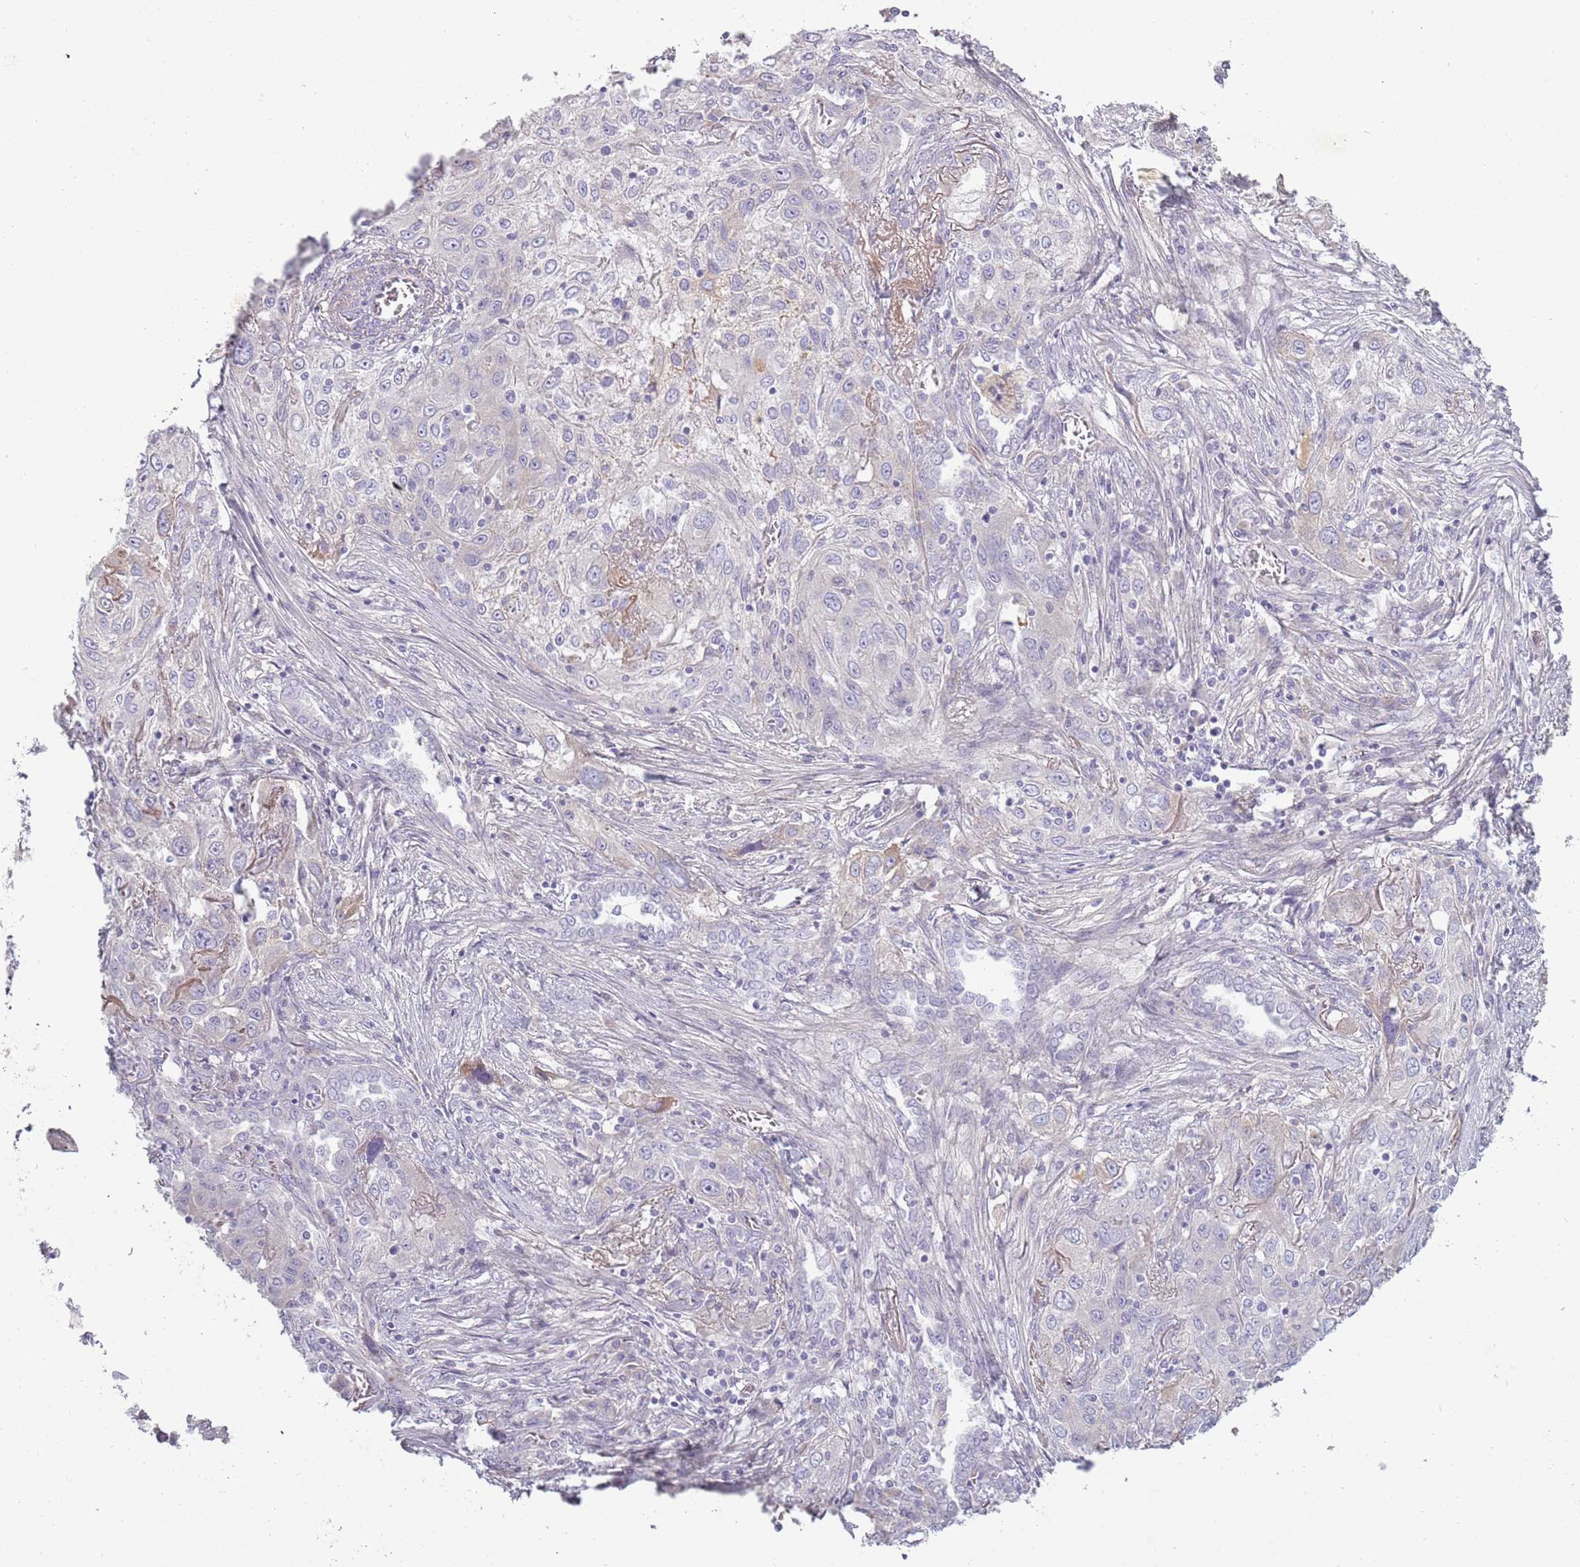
{"staining": {"intensity": "negative", "quantity": "none", "location": "none"}, "tissue": "lung cancer", "cell_type": "Tumor cells", "image_type": "cancer", "snomed": [{"axis": "morphology", "description": "Squamous cell carcinoma, NOS"}, {"axis": "topography", "description": "Lung"}], "caption": "The immunohistochemistry (IHC) micrograph has no significant positivity in tumor cells of lung cancer tissue.", "gene": "TNFRSF6B", "patient": {"sex": "female", "age": 69}}